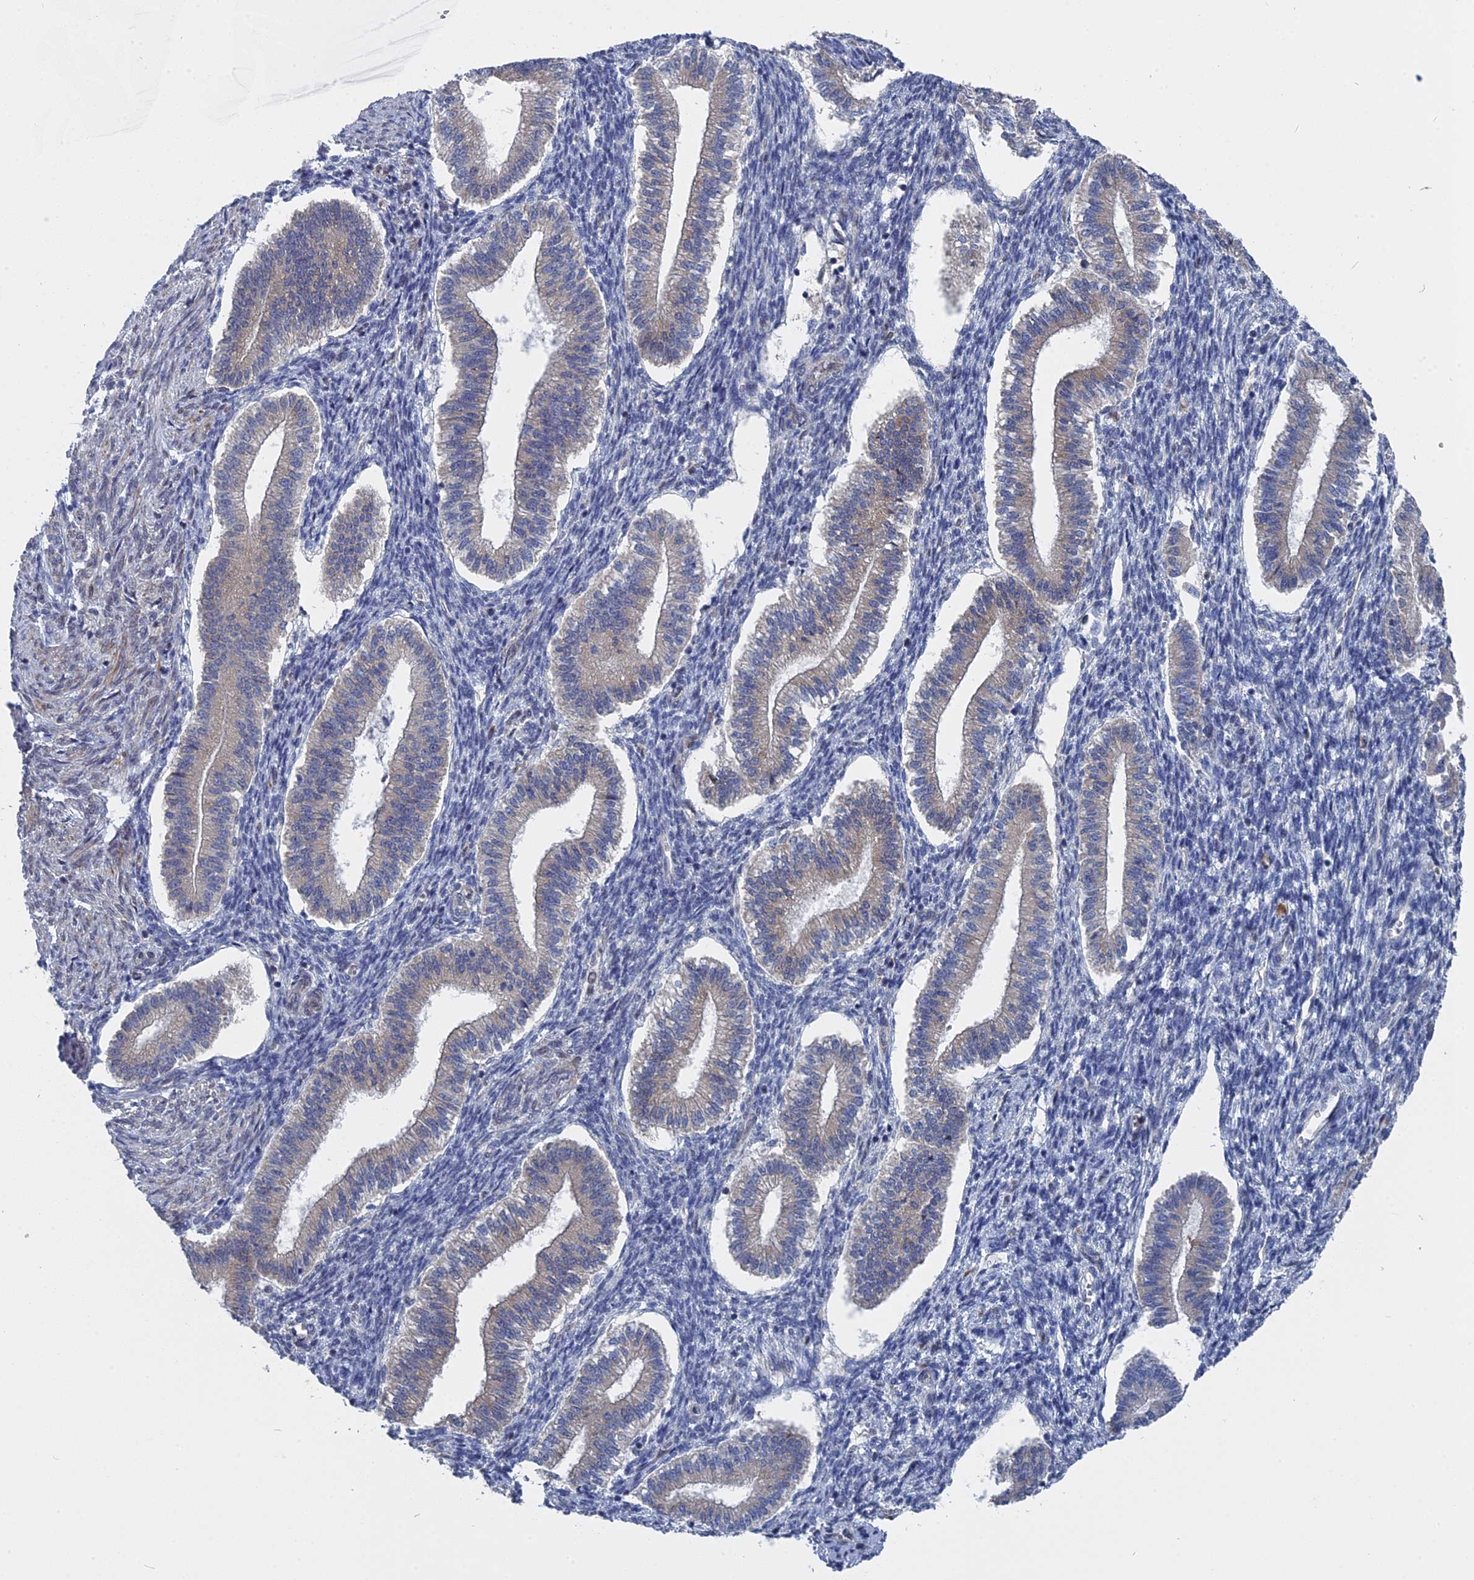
{"staining": {"intensity": "negative", "quantity": "none", "location": "none"}, "tissue": "endometrium", "cell_type": "Cells in endometrial stroma", "image_type": "normal", "snomed": [{"axis": "morphology", "description": "Normal tissue, NOS"}, {"axis": "topography", "description": "Endometrium"}], "caption": "A high-resolution image shows IHC staining of normal endometrium, which demonstrates no significant expression in cells in endometrial stroma.", "gene": "MTRF1", "patient": {"sex": "female", "age": 24}}